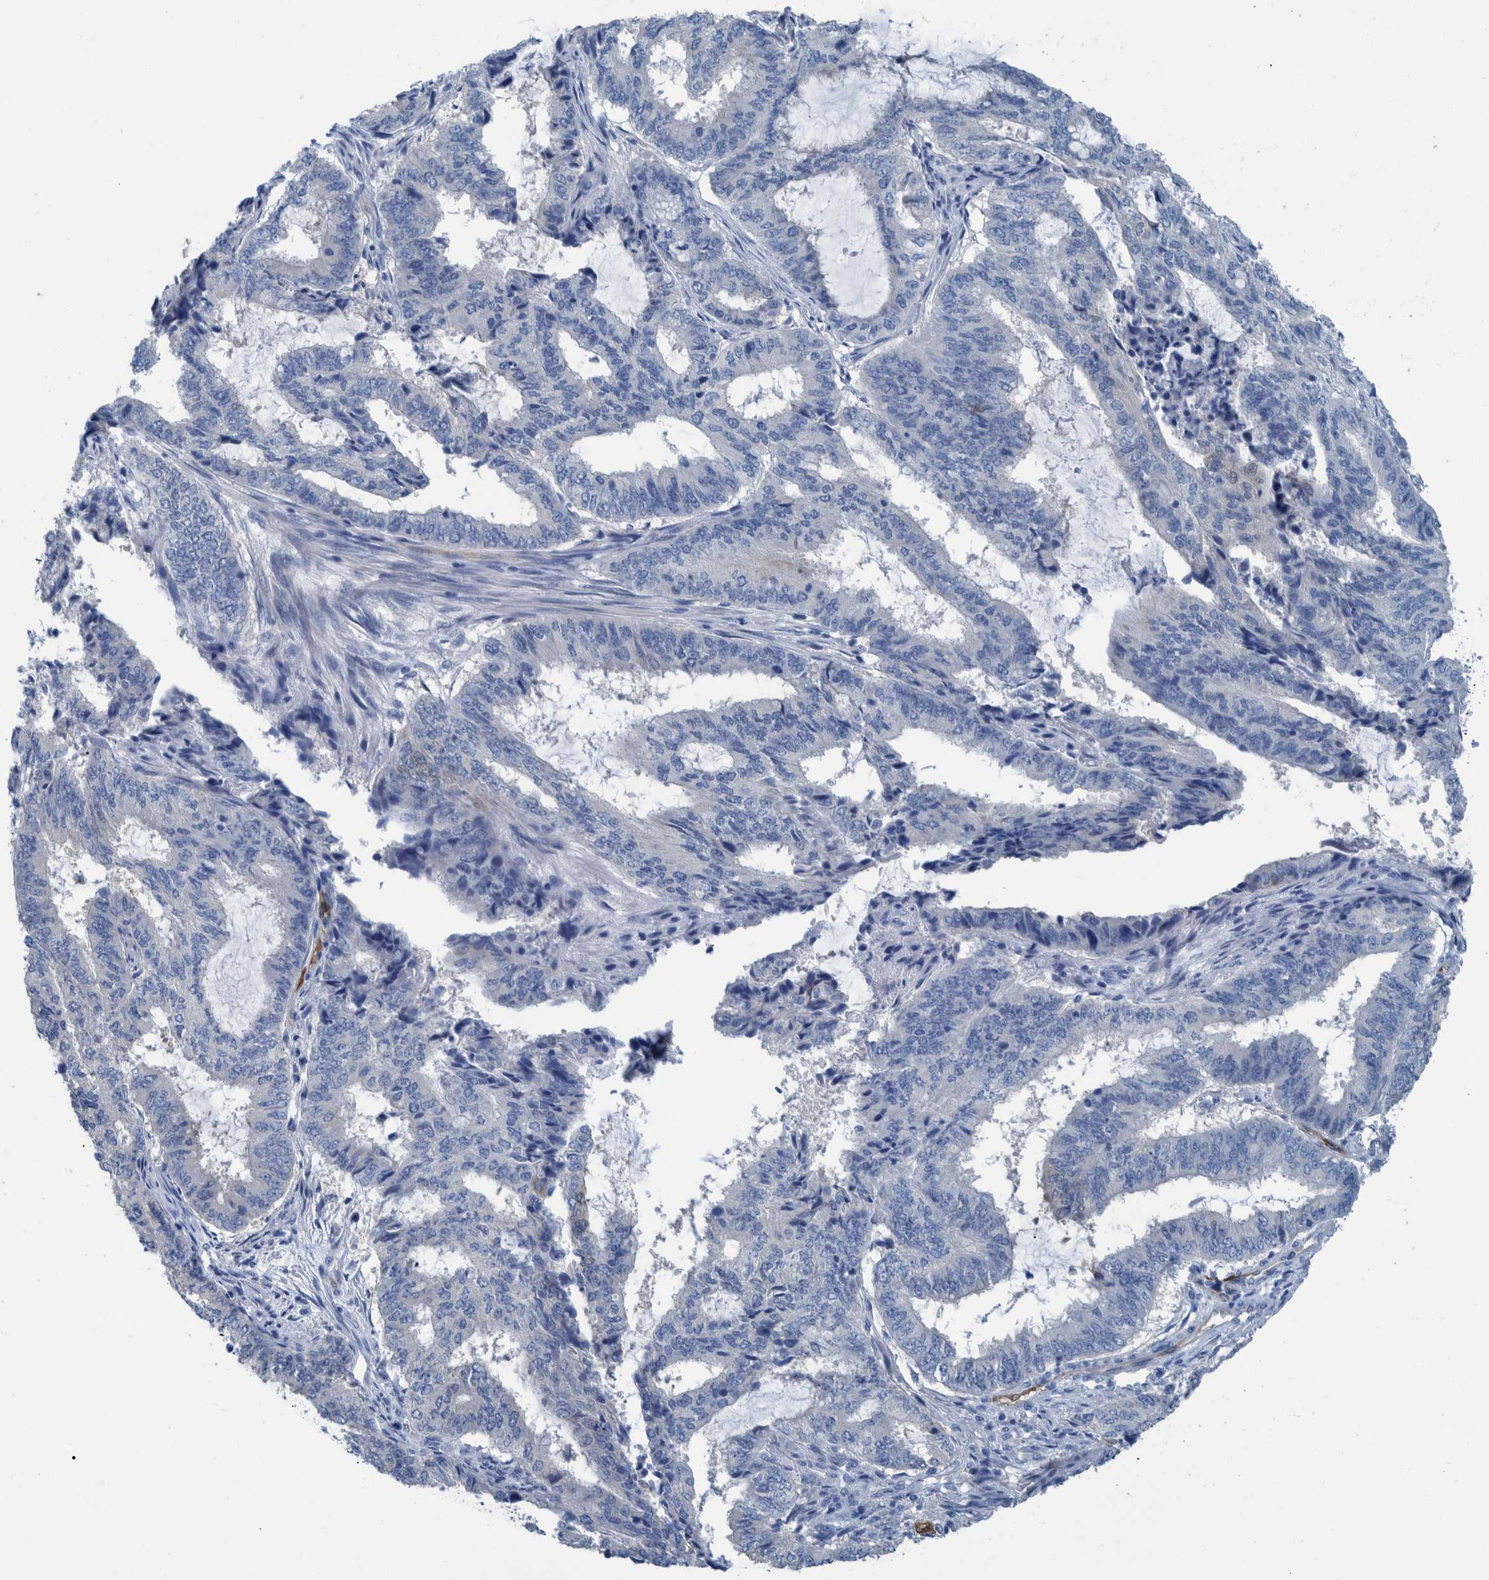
{"staining": {"intensity": "weak", "quantity": "<25%", "location": "cytoplasmic/membranous,nuclear"}, "tissue": "endometrial cancer", "cell_type": "Tumor cells", "image_type": "cancer", "snomed": [{"axis": "morphology", "description": "Adenocarcinoma, NOS"}, {"axis": "topography", "description": "Endometrium"}], "caption": "An immunohistochemistry micrograph of endometrial adenocarcinoma is shown. There is no staining in tumor cells of endometrial adenocarcinoma. The staining is performed using DAB brown chromogen with nuclei counter-stained in using hematoxylin.", "gene": "IDO1", "patient": {"sex": "female", "age": 51}}